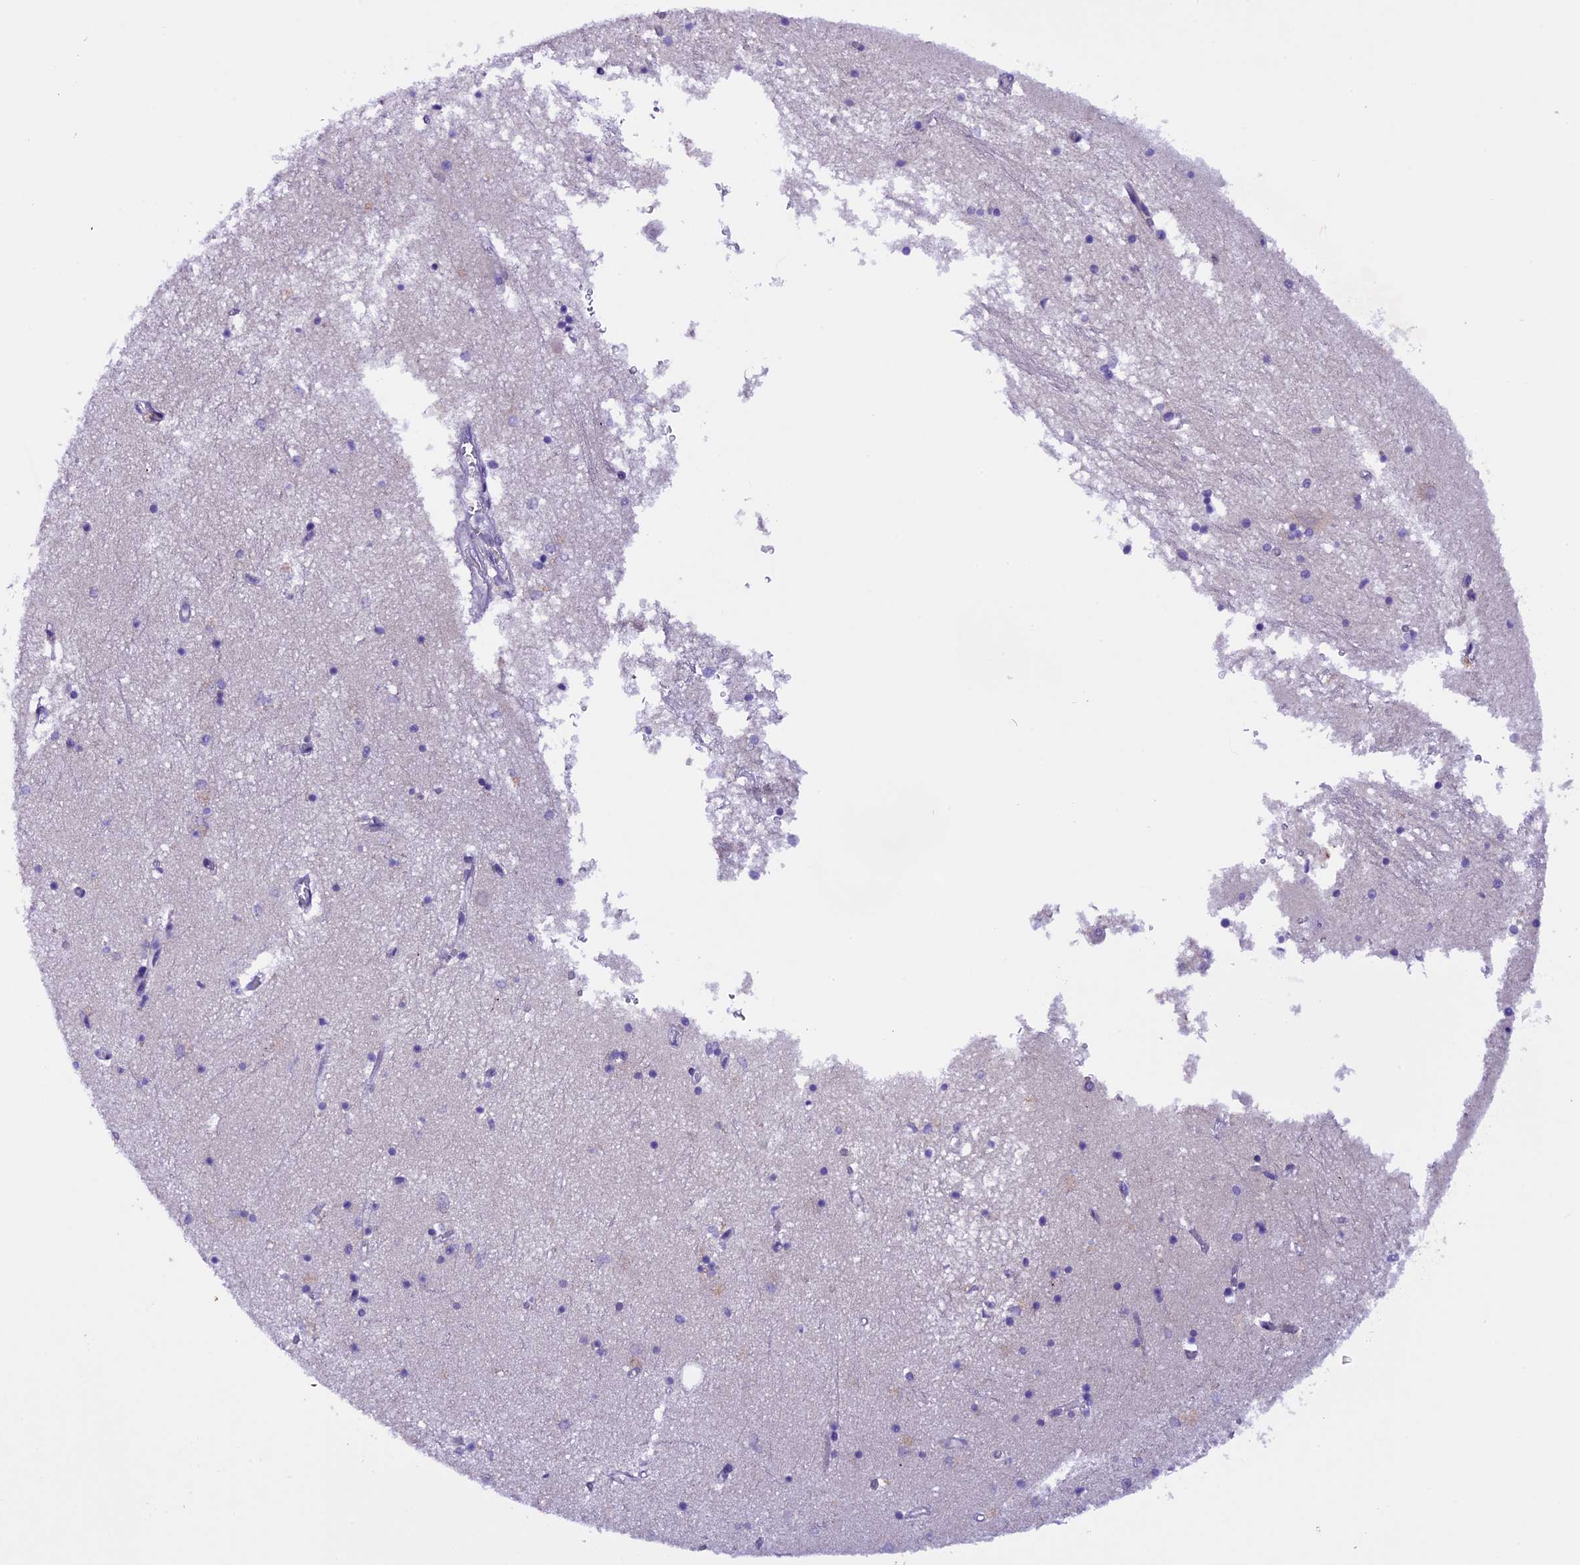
{"staining": {"intensity": "negative", "quantity": "none", "location": "none"}, "tissue": "hippocampus", "cell_type": "Glial cells", "image_type": "normal", "snomed": [{"axis": "morphology", "description": "Normal tissue, NOS"}, {"axis": "topography", "description": "Hippocampus"}], "caption": "A high-resolution histopathology image shows immunohistochemistry (IHC) staining of benign hippocampus, which shows no significant expression in glial cells. (DAB (3,3'-diaminobenzidine) IHC visualized using brightfield microscopy, high magnification).", "gene": "XKR7", "patient": {"sex": "male", "age": 70}}